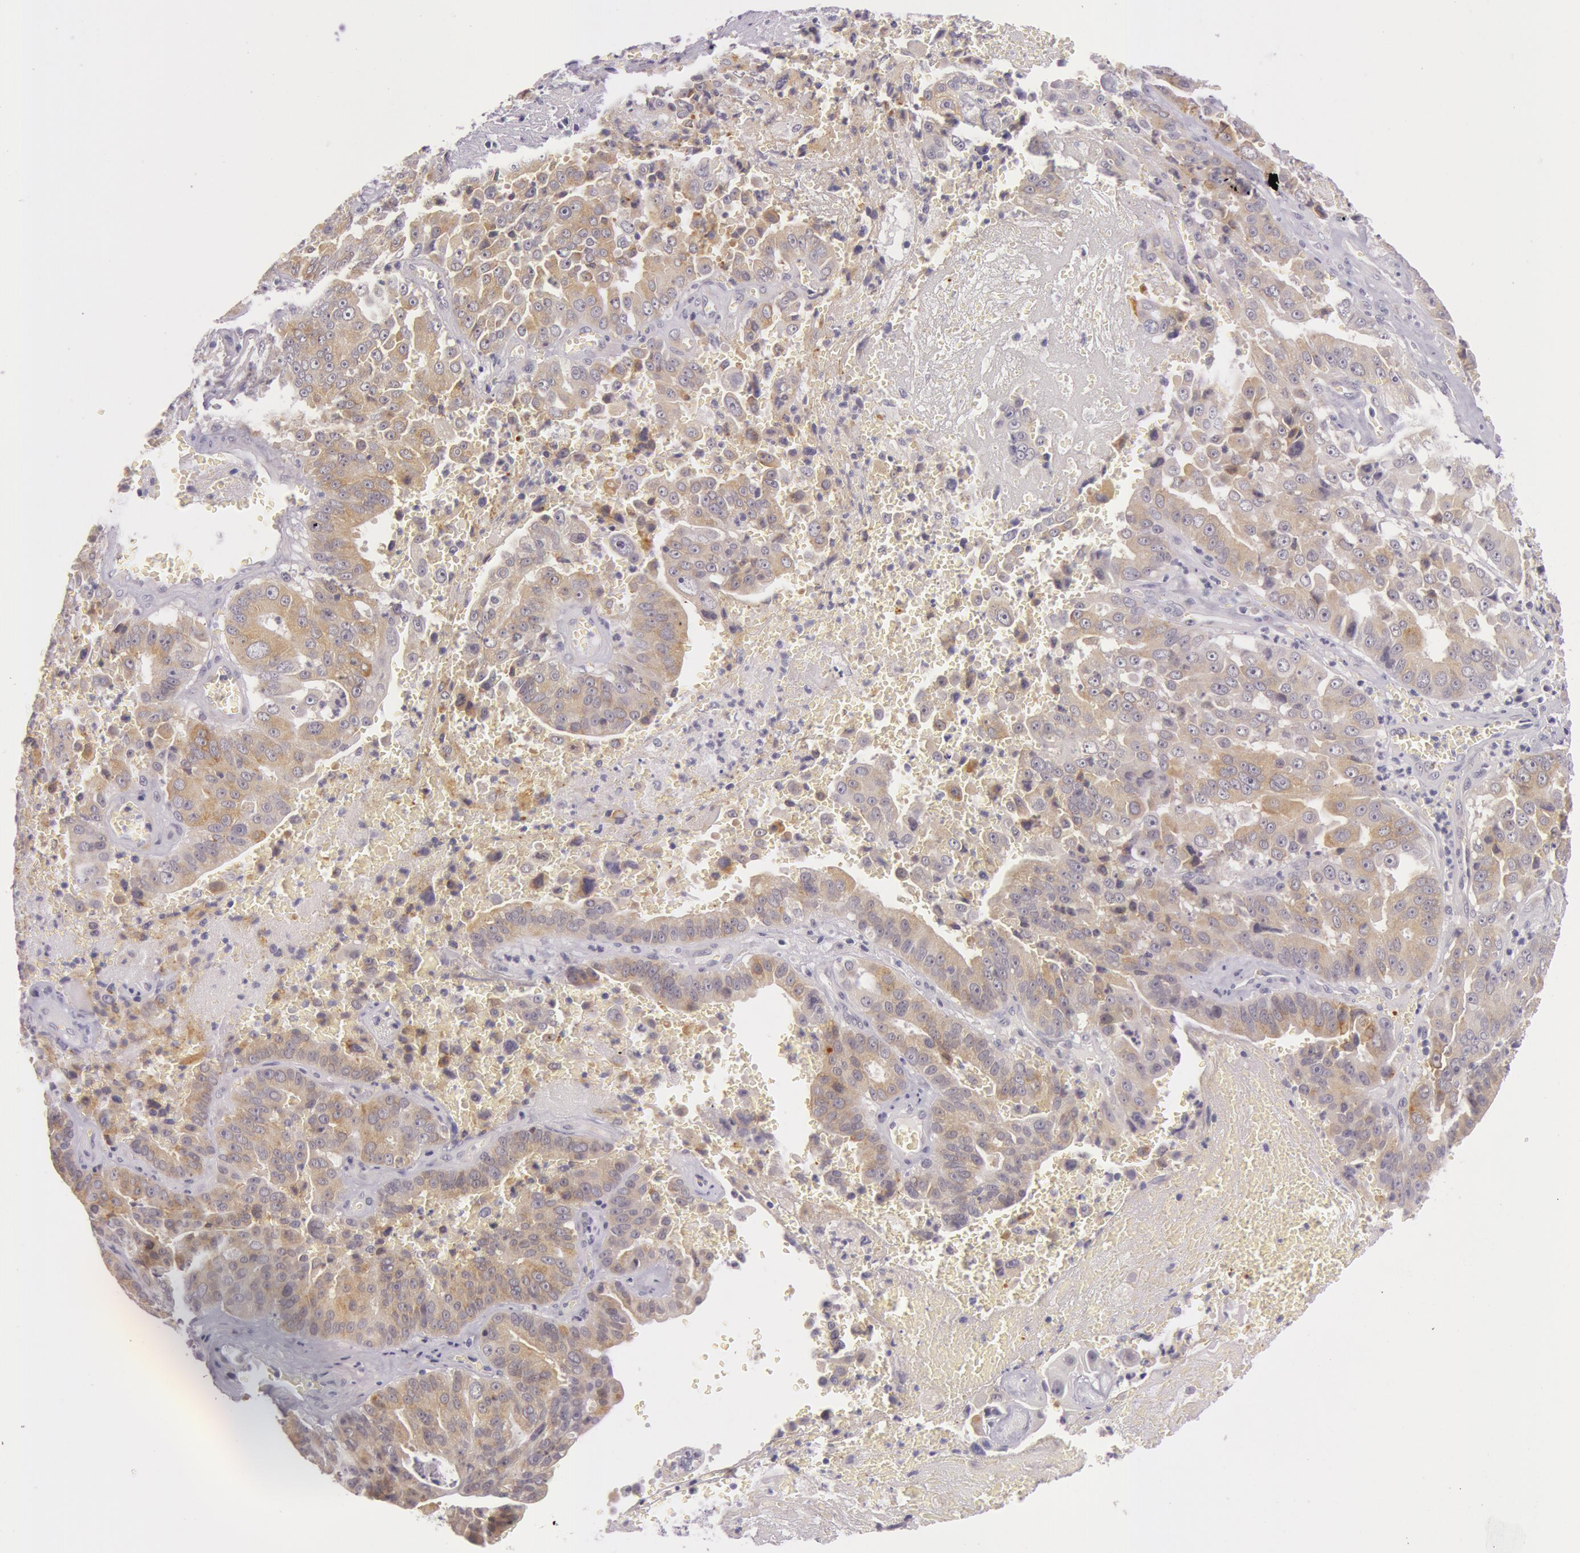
{"staining": {"intensity": "weak", "quantity": "25%-75%", "location": "cytoplasmic/membranous"}, "tissue": "liver cancer", "cell_type": "Tumor cells", "image_type": "cancer", "snomed": [{"axis": "morphology", "description": "Cholangiocarcinoma"}, {"axis": "topography", "description": "Liver"}], "caption": "High-power microscopy captured an IHC histopathology image of liver cholangiocarcinoma, revealing weak cytoplasmic/membranous staining in about 25%-75% of tumor cells. The protein is stained brown, and the nuclei are stained in blue (DAB (3,3'-diaminobenzidine) IHC with brightfield microscopy, high magnification).", "gene": "RBMY1F", "patient": {"sex": "female", "age": 79}}